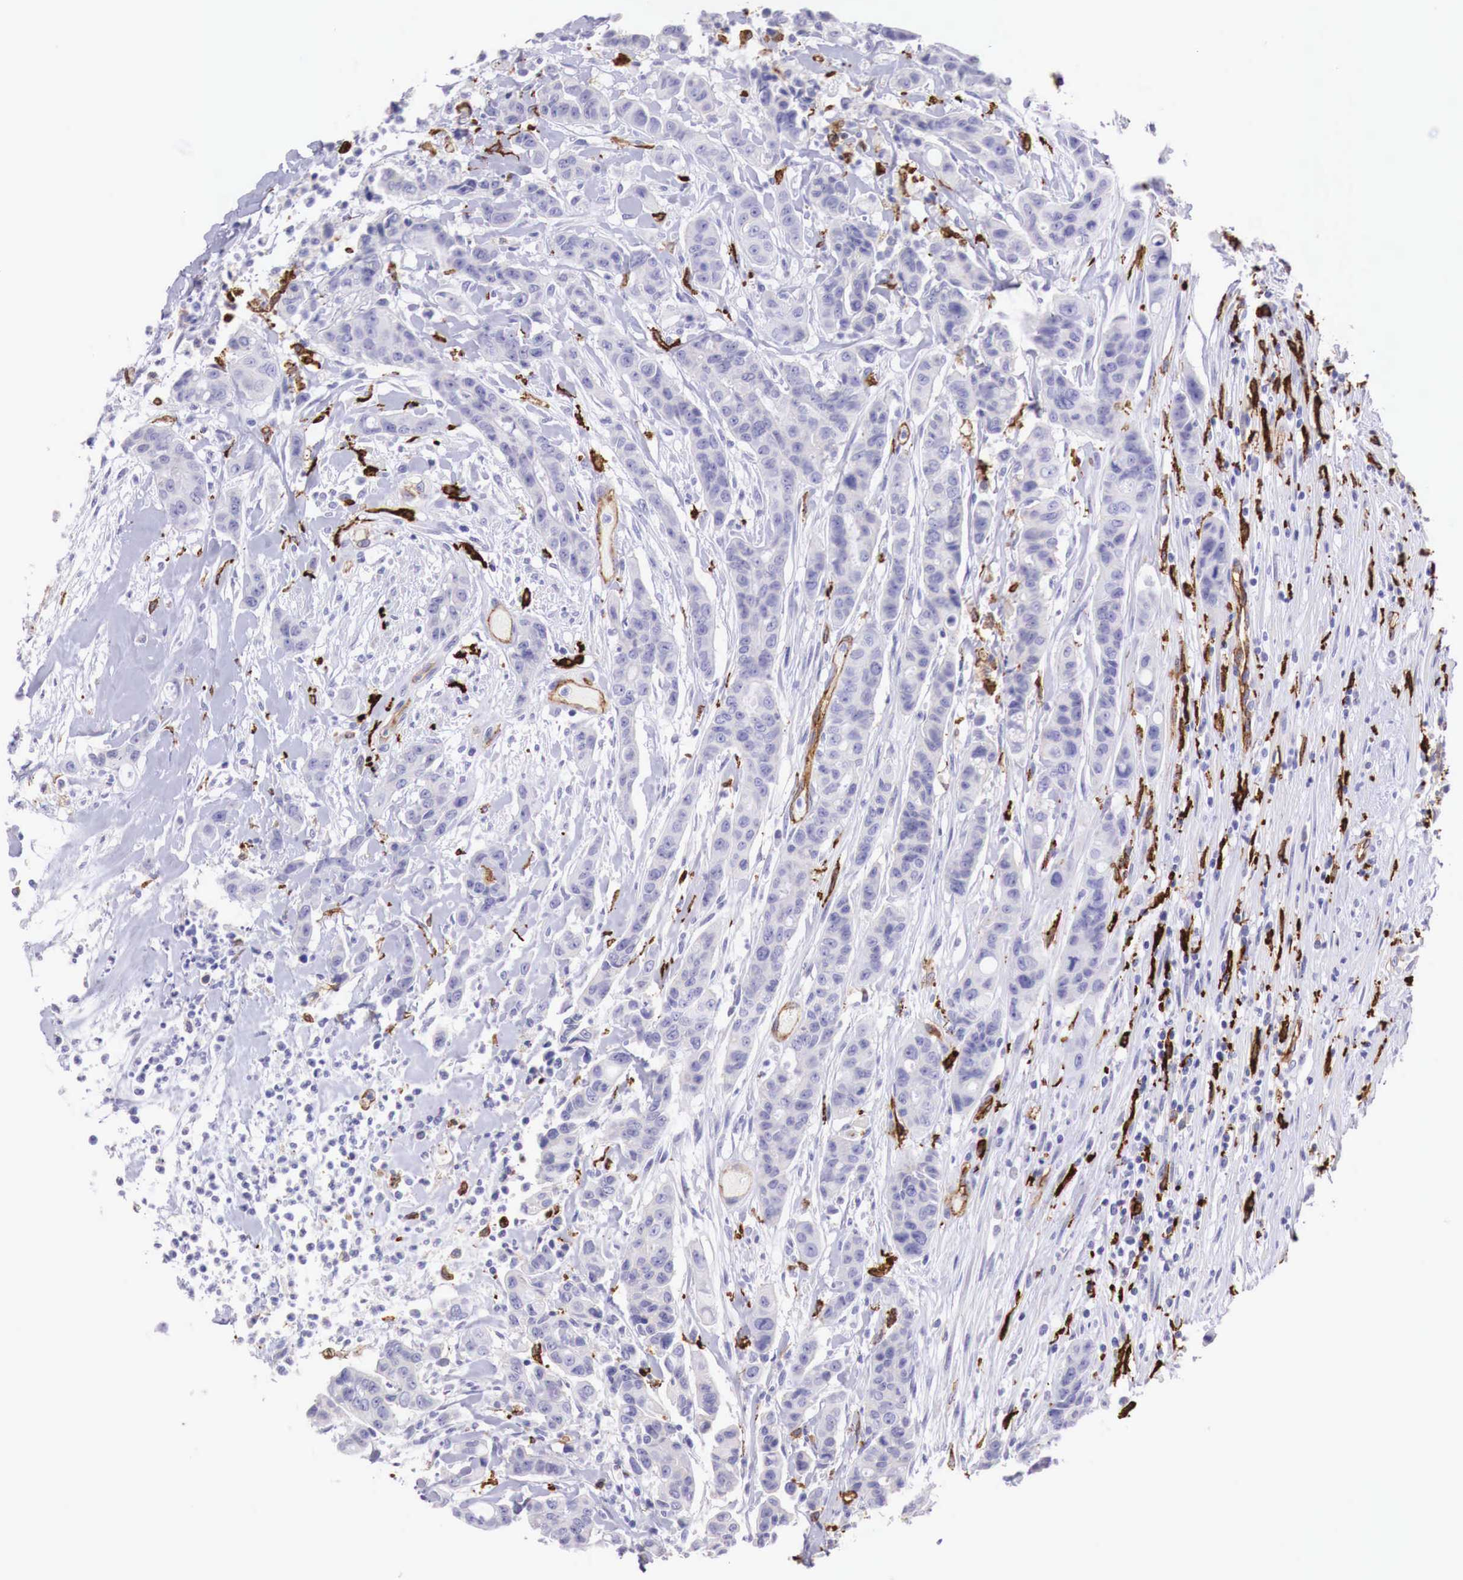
{"staining": {"intensity": "negative", "quantity": "none", "location": "none"}, "tissue": "colorectal cancer", "cell_type": "Tumor cells", "image_type": "cancer", "snomed": [{"axis": "morphology", "description": "Adenocarcinoma, NOS"}, {"axis": "topography", "description": "Colon"}], "caption": "Immunohistochemistry of human adenocarcinoma (colorectal) reveals no staining in tumor cells.", "gene": "MSR1", "patient": {"sex": "female", "age": 70}}